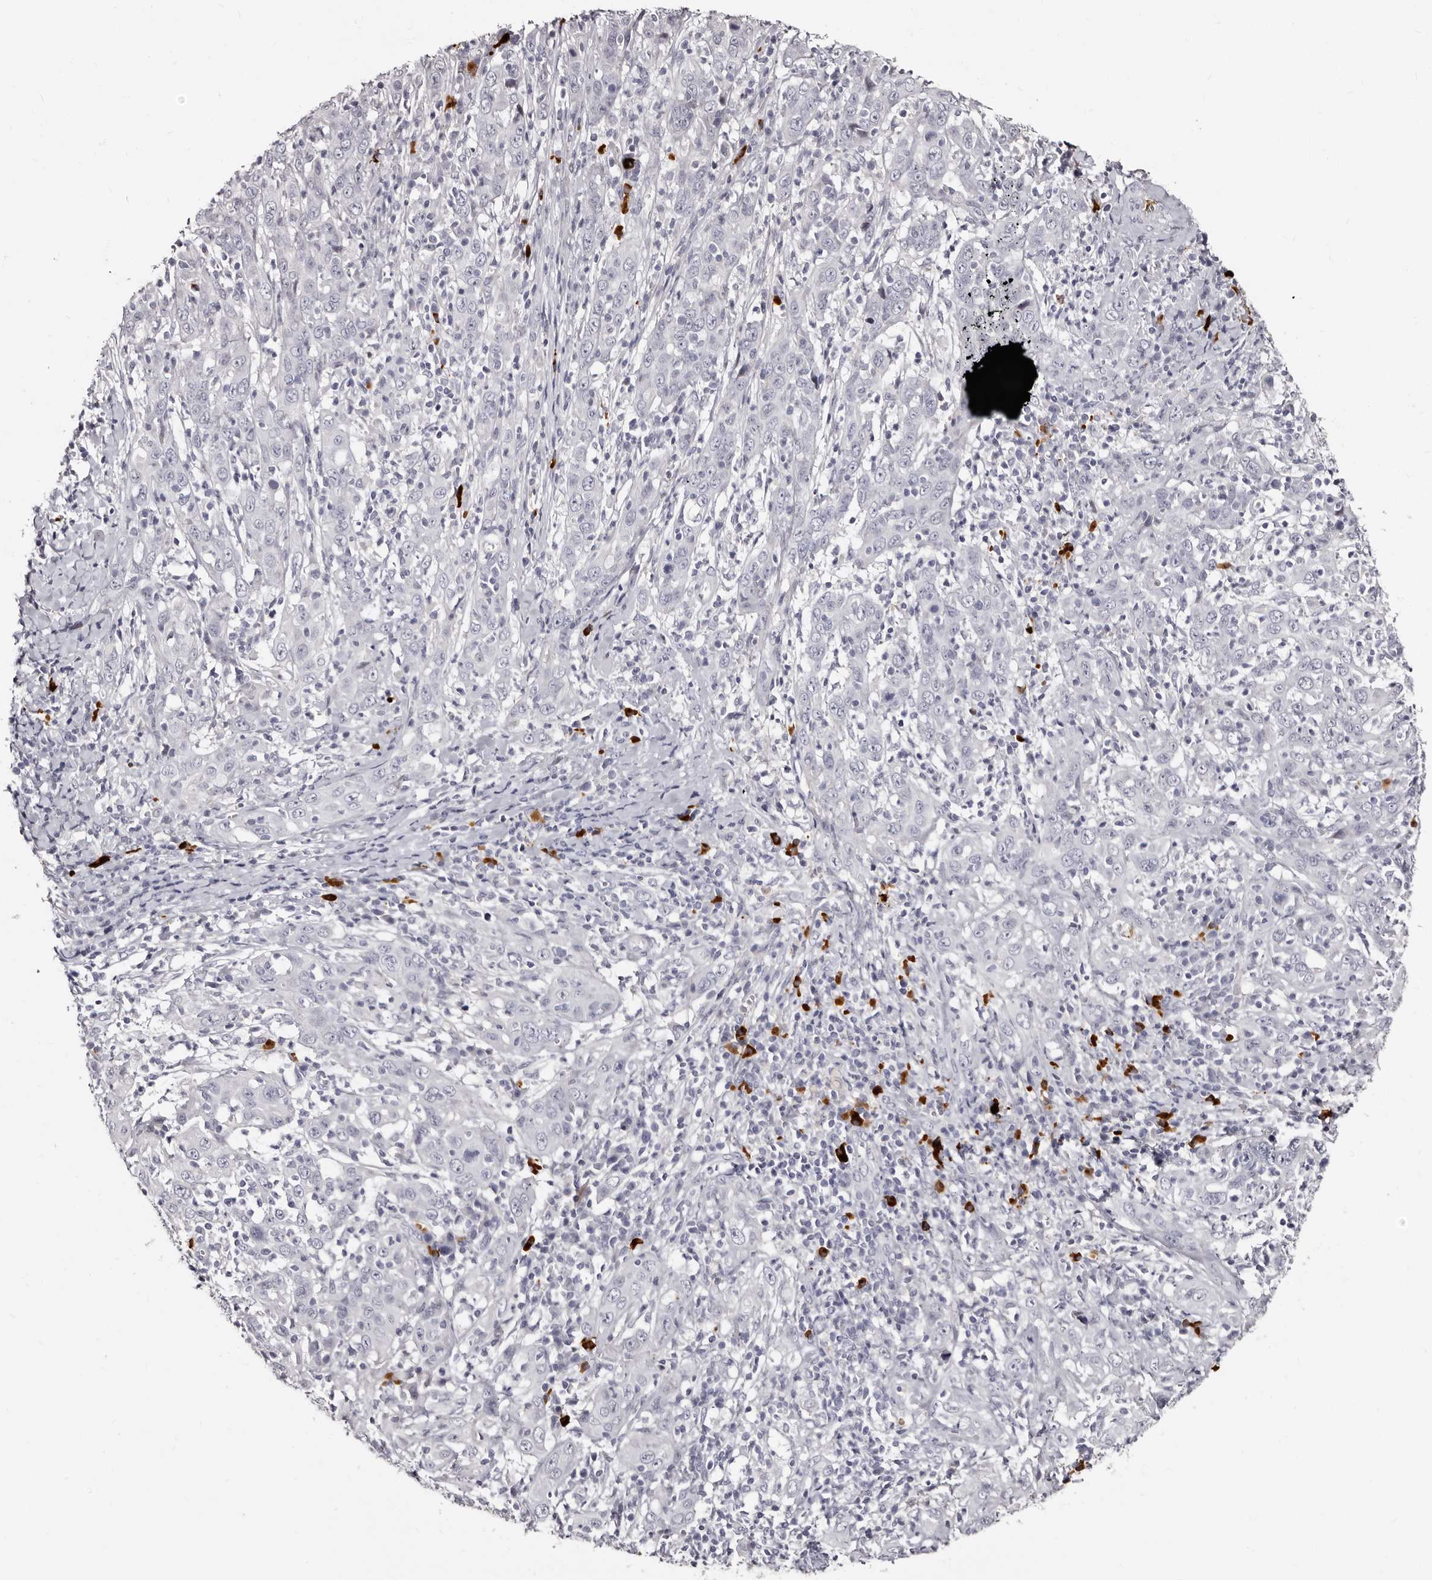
{"staining": {"intensity": "negative", "quantity": "none", "location": "none"}, "tissue": "cervical cancer", "cell_type": "Tumor cells", "image_type": "cancer", "snomed": [{"axis": "morphology", "description": "Squamous cell carcinoma, NOS"}, {"axis": "topography", "description": "Cervix"}], "caption": "There is no significant staining in tumor cells of squamous cell carcinoma (cervical).", "gene": "TBC1D22B", "patient": {"sex": "female", "age": 46}}